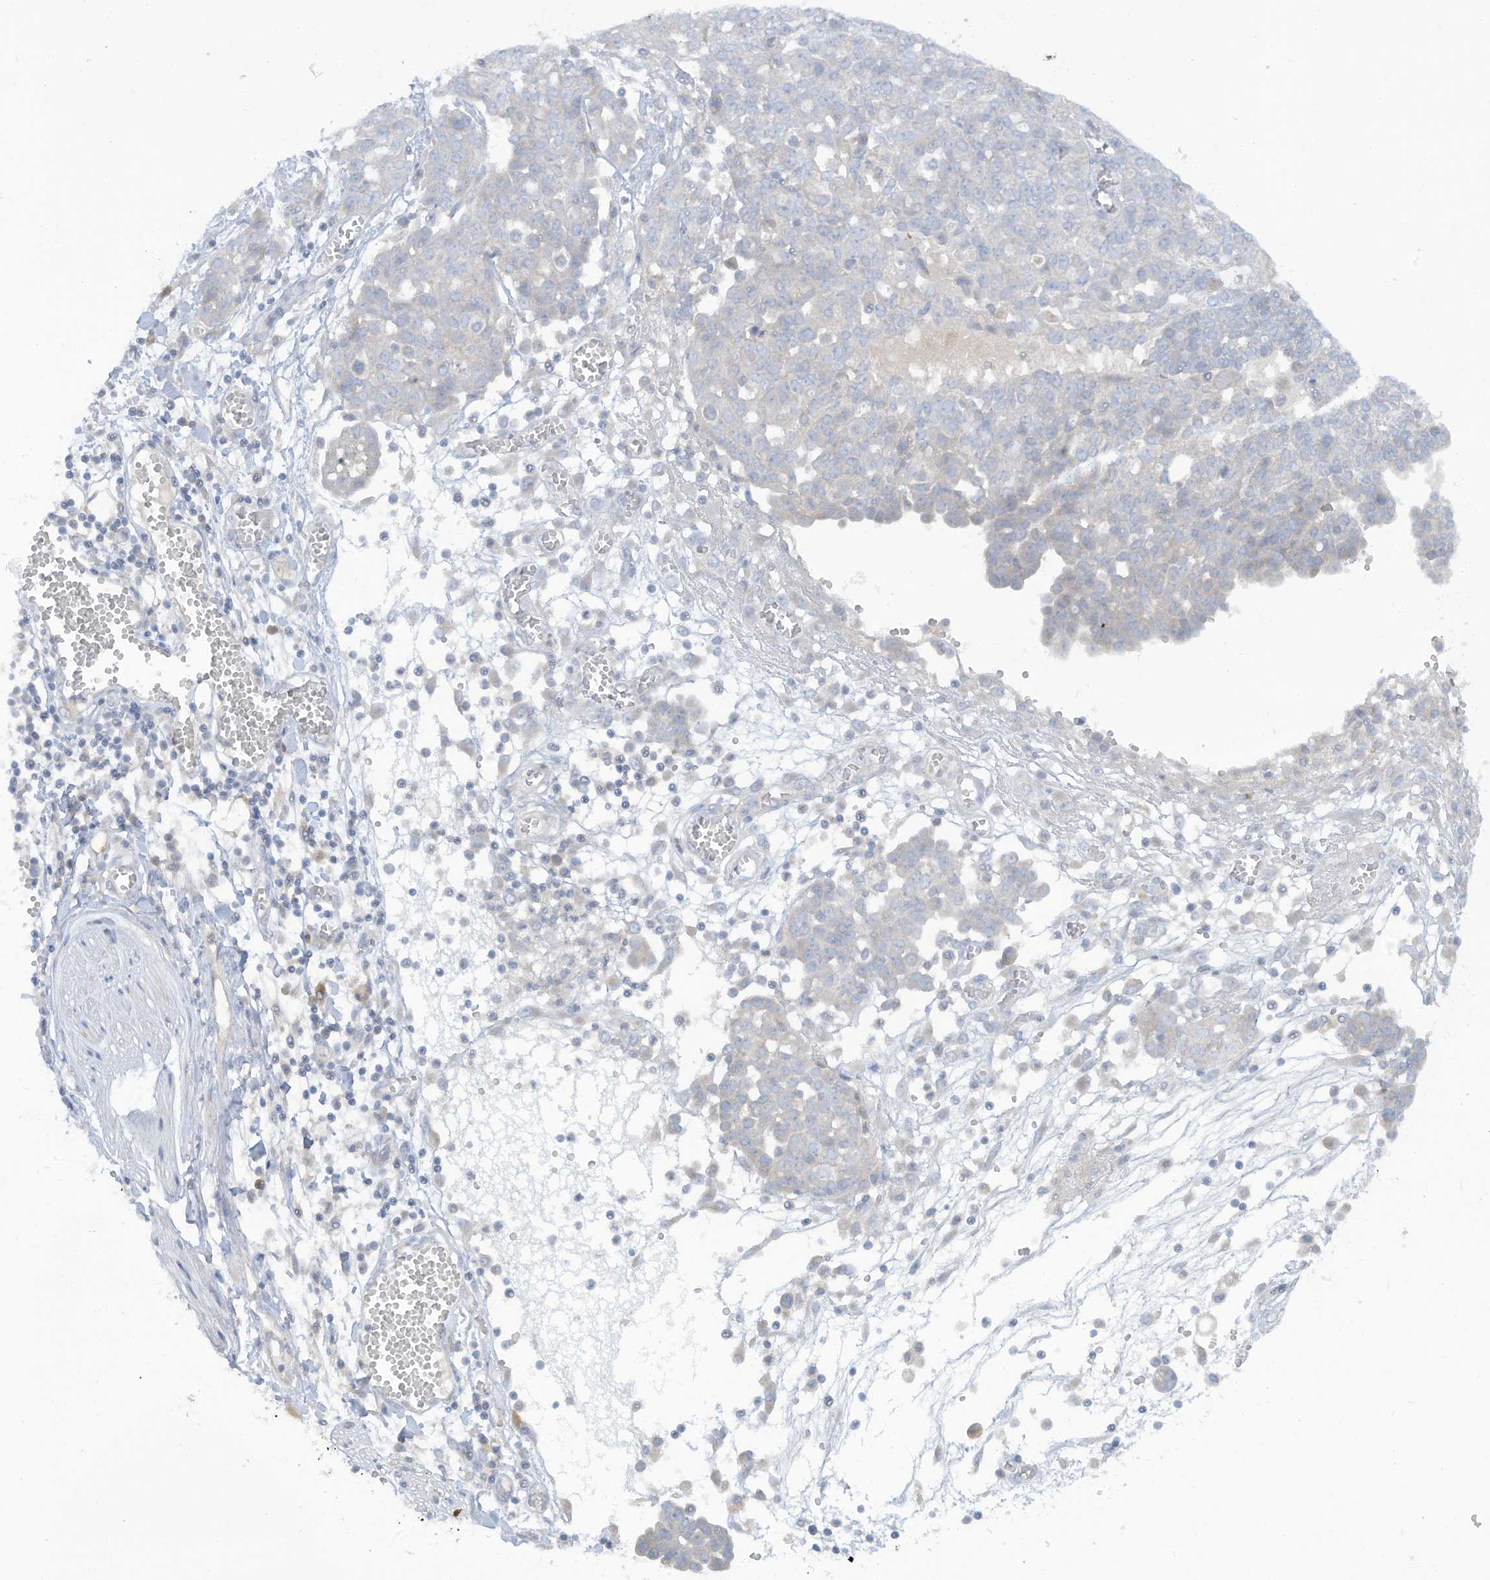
{"staining": {"intensity": "negative", "quantity": "none", "location": "none"}, "tissue": "ovarian cancer", "cell_type": "Tumor cells", "image_type": "cancer", "snomed": [{"axis": "morphology", "description": "Cystadenocarcinoma, serous, NOS"}, {"axis": "topography", "description": "Soft tissue"}, {"axis": "topography", "description": "Ovary"}], "caption": "Human ovarian cancer stained for a protein using immunohistochemistry reveals no staining in tumor cells.", "gene": "LRRN2", "patient": {"sex": "female", "age": 57}}